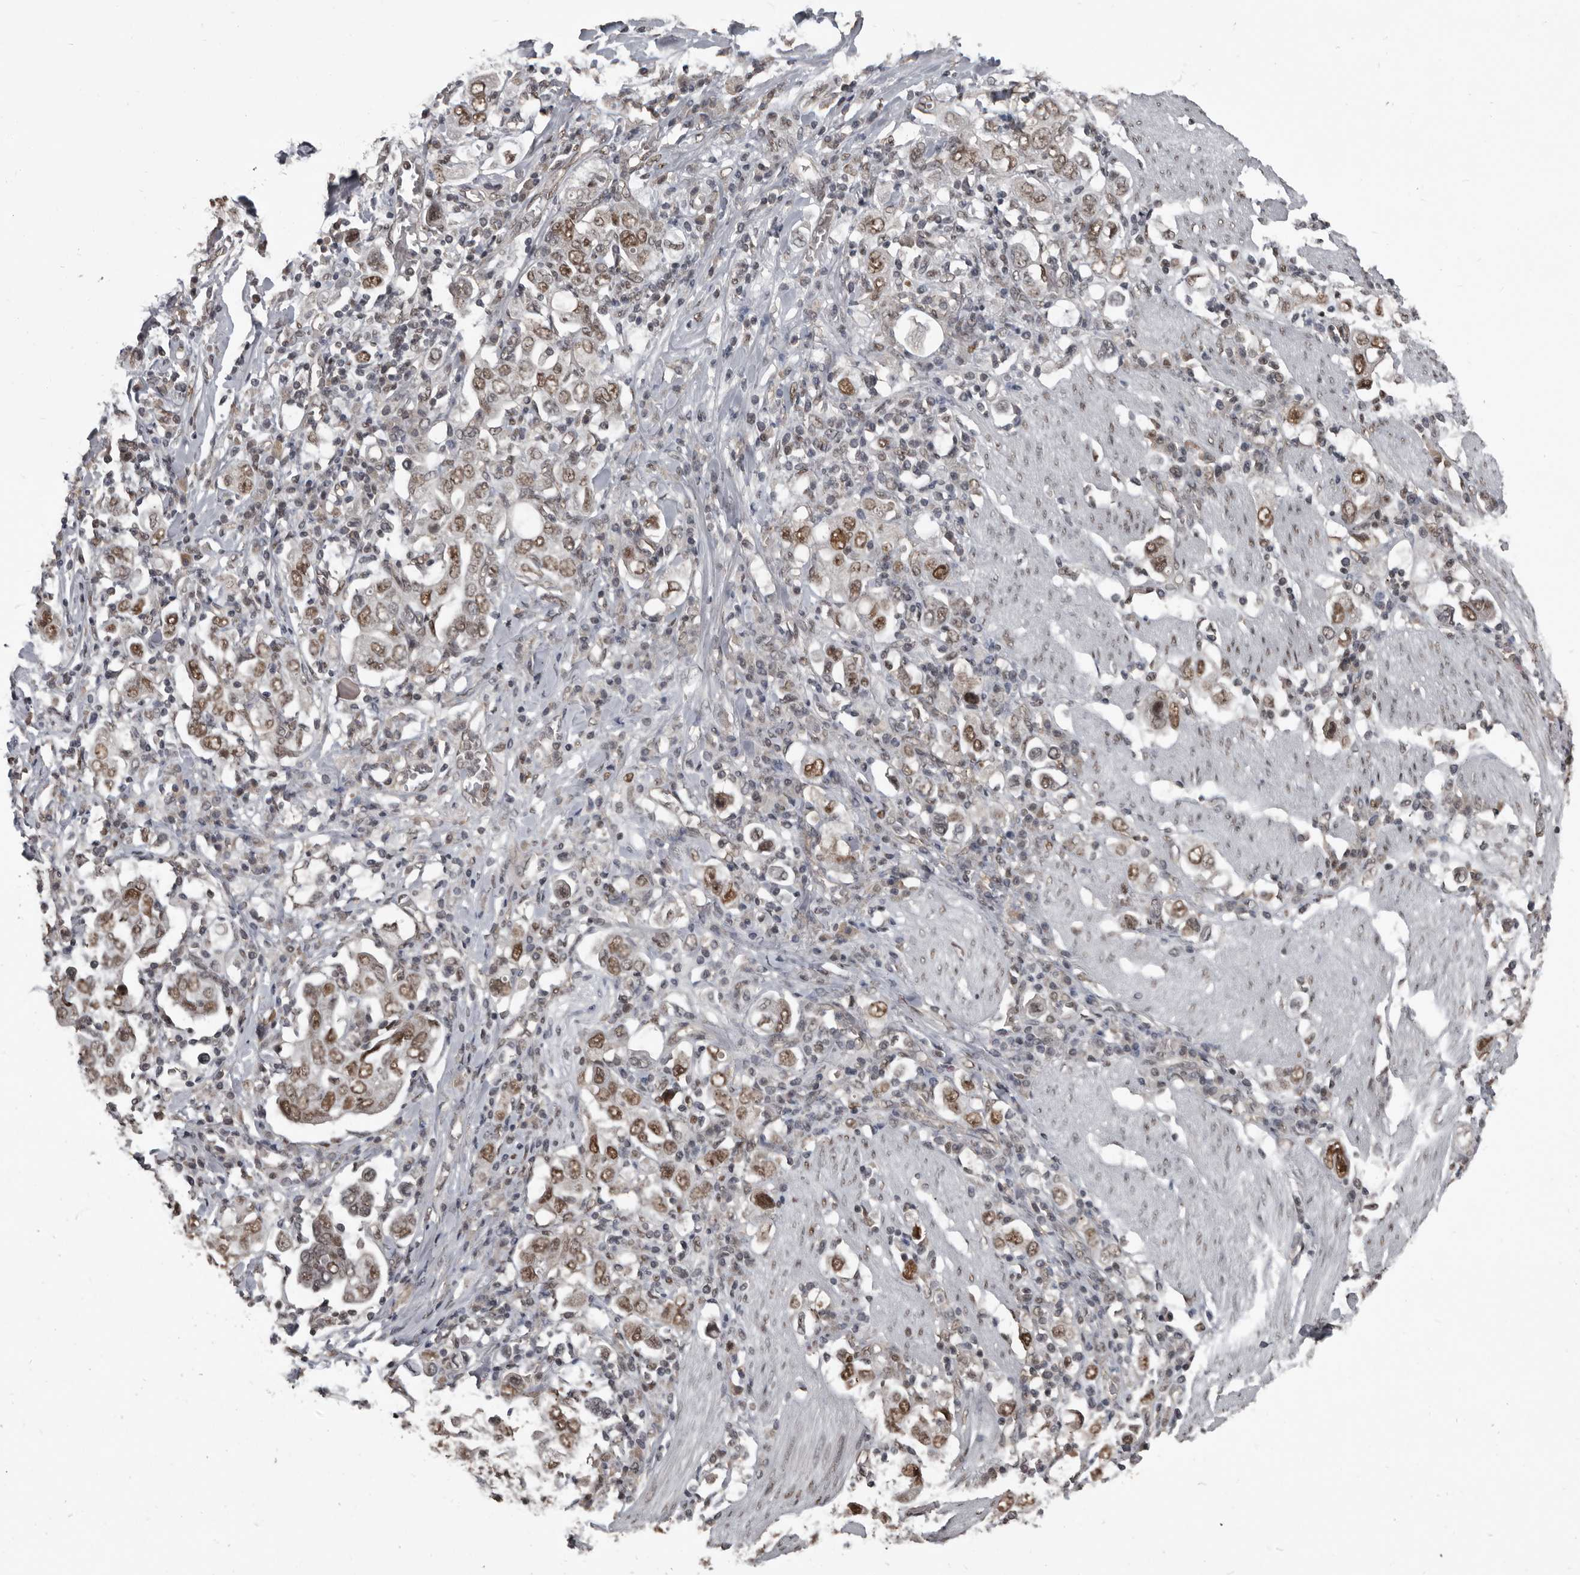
{"staining": {"intensity": "moderate", "quantity": ">75%", "location": "nuclear"}, "tissue": "stomach cancer", "cell_type": "Tumor cells", "image_type": "cancer", "snomed": [{"axis": "morphology", "description": "Adenocarcinoma, NOS"}, {"axis": "topography", "description": "Stomach, upper"}], "caption": "Brown immunohistochemical staining in human adenocarcinoma (stomach) exhibits moderate nuclear expression in about >75% of tumor cells.", "gene": "CHD1L", "patient": {"sex": "male", "age": 62}}